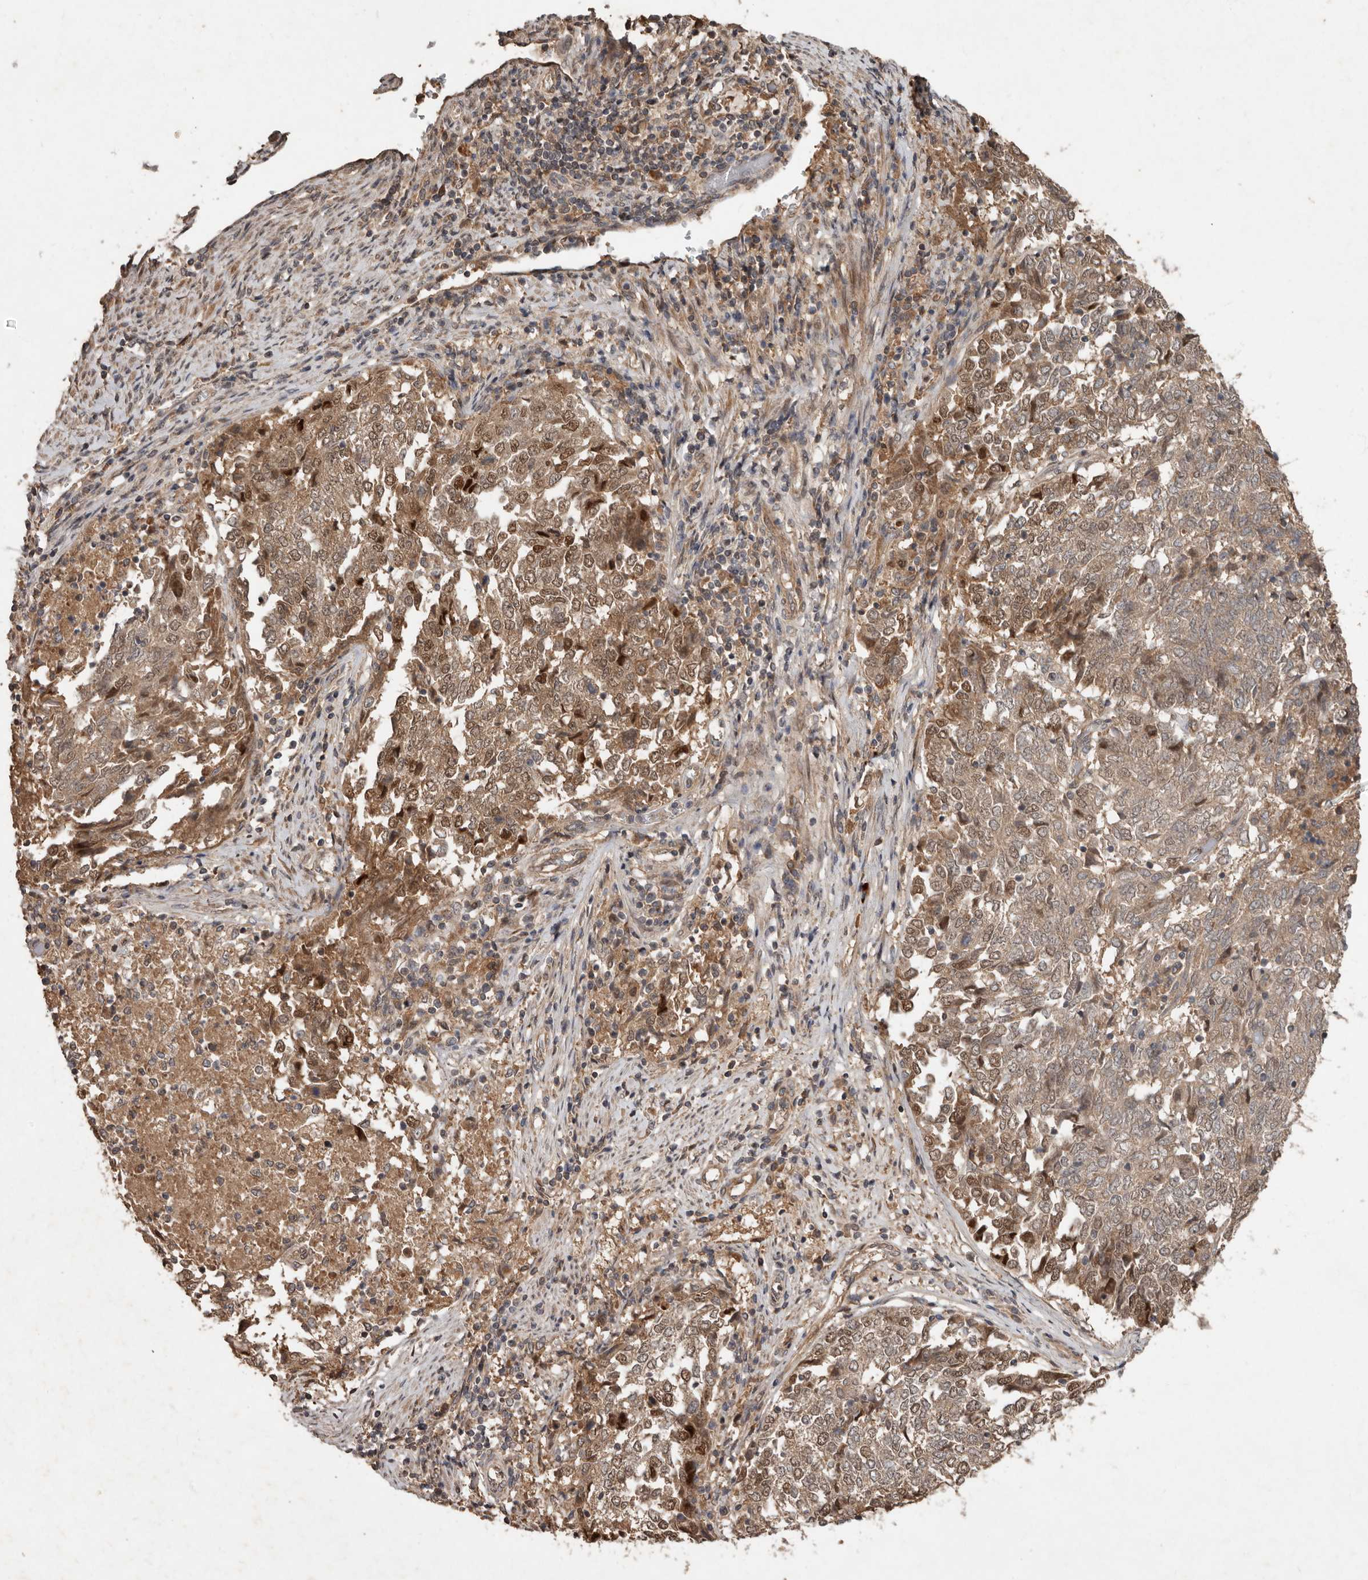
{"staining": {"intensity": "moderate", "quantity": ">75%", "location": "cytoplasmic/membranous,nuclear"}, "tissue": "endometrial cancer", "cell_type": "Tumor cells", "image_type": "cancer", "snomed": [{"axis": "morphology", "description": "Adenocarcinoma, NOS"}, {"axis": "topography", "description": "Endometrium"}], "caption": "Immunohistochemistry staining of adenocarcinoma (endometrial), which reveals medium levels of moderate cytoplasmic/membranous and nuclear staining in approximately >75% of tumor cells indicating moderate cytoplasmic/membranous and nuclear protein staining. The staining was performed using DAB (3,3'-diaminobenzidine) (brown) for protein detection and nuclei were counterstained in hematoxylin (blue).", "gene": "KIF26B", "patient": {"sex": "female", "age": 80}}